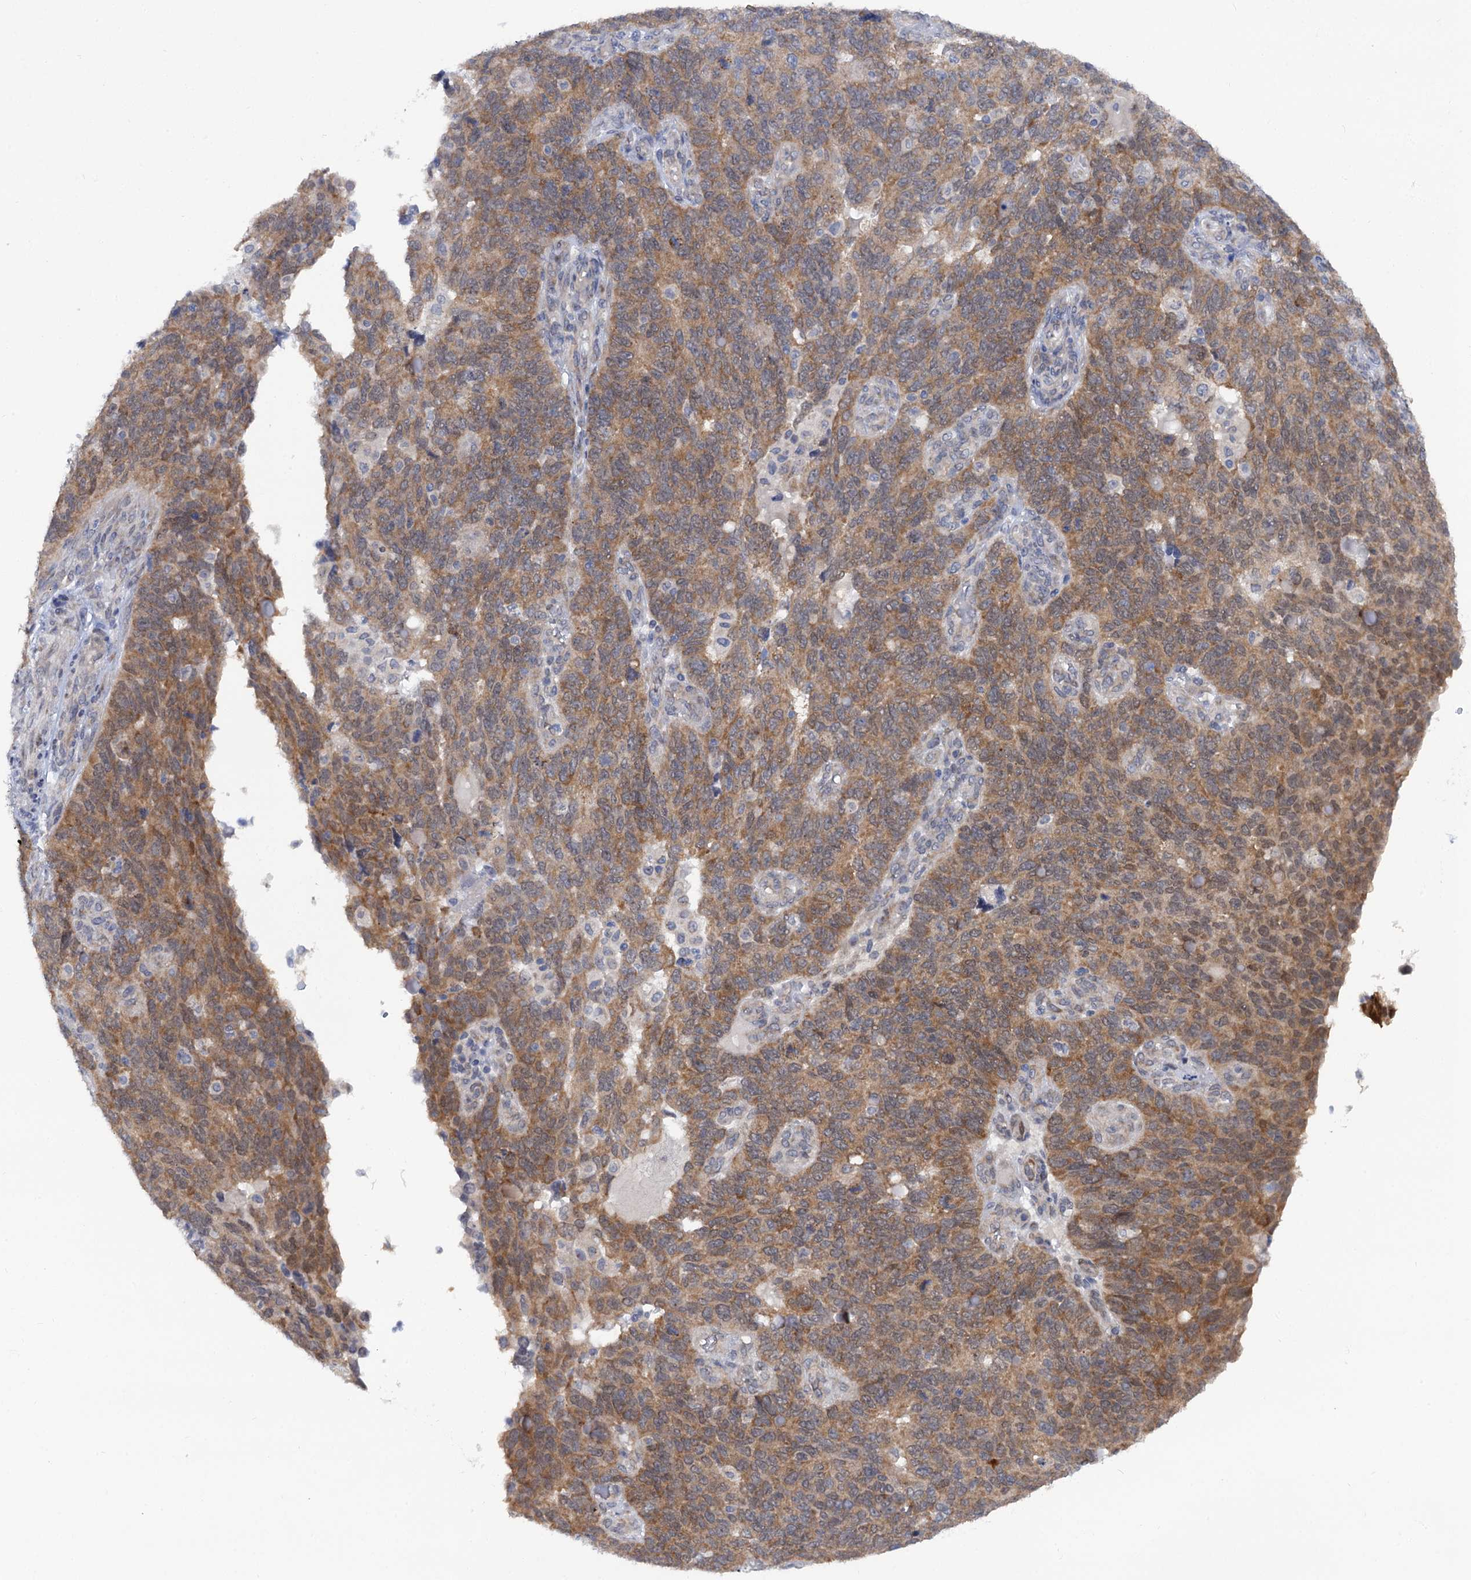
{"staining": {"intensity": "moderate", "quantity": ">75%", "location": "cytoplasmic/membranous"}, "tissue": "endometrial cancer", "cell_type": "Tumor cells", "image_type": "cancer", "snomed": [{"axis": "morphology", "description": "Adenocarcinoma, NOS"}, {"axis": "topography", "description": "Endometrium"}], "caption": "DAB immunohistochemical staining of endometrial cancer (adenocarcinoma) demonstrates moderate cytoplasmic/membranous protein expression in approximately >75% of tumor cells.", "gene": "CAPRIN2", "patient": {"sex": "female", "age": 66}}